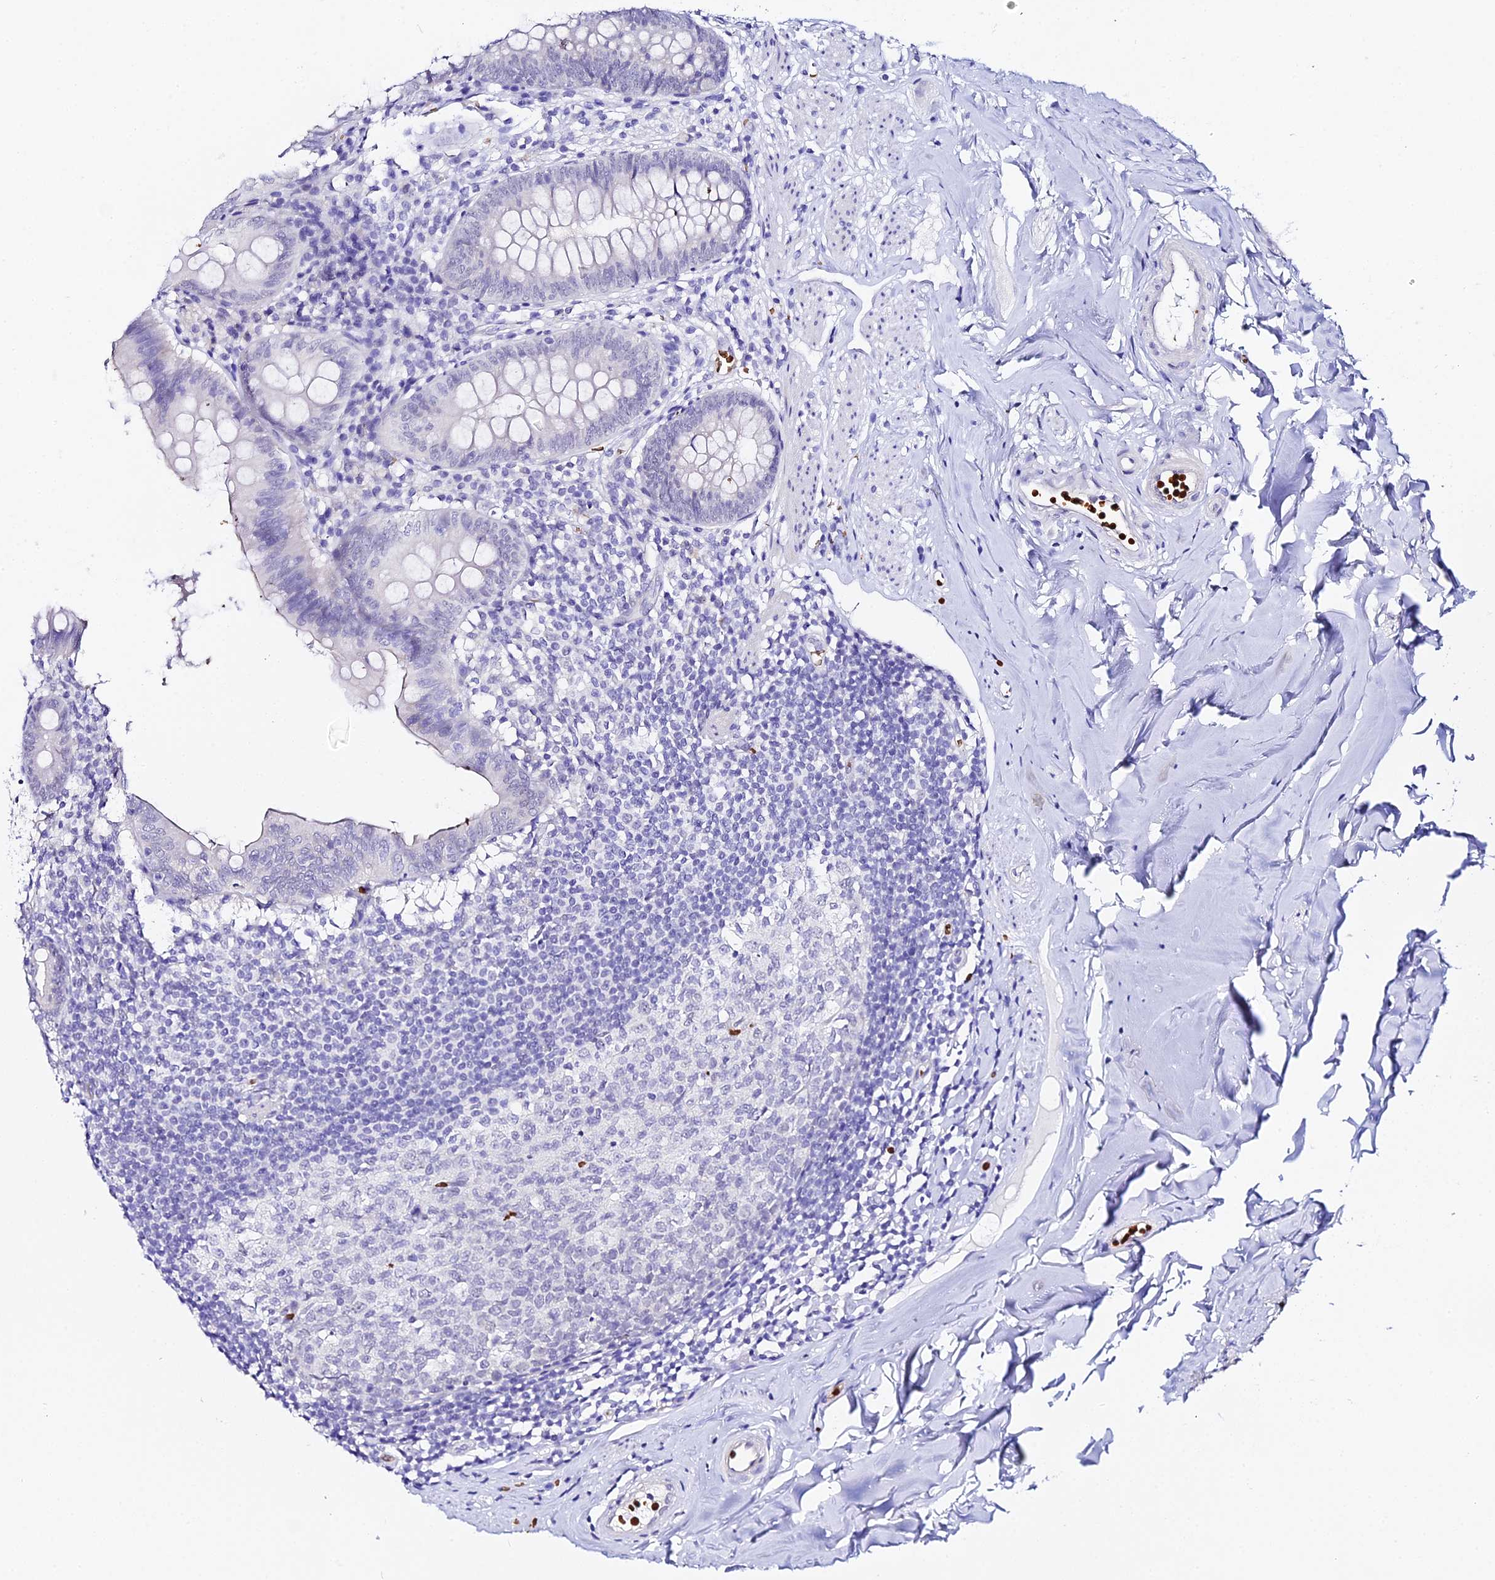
{"staining": {"intensity": "negative", "quantity": "none", "location": "none"}, "tissue": "appendix", "cell_type": "Glandular cells", "image_type": "normal", "snomed": [{"axis": "morphology", "description": "Normal tissue, NOS"}, {"axis": "topography", "description": "Appendix"}], "caption": "IHC of normal human appendix displays no expression in glandular cells.", "gene": "CFAP45", "patient": {"sex": "female", "age": 51}}